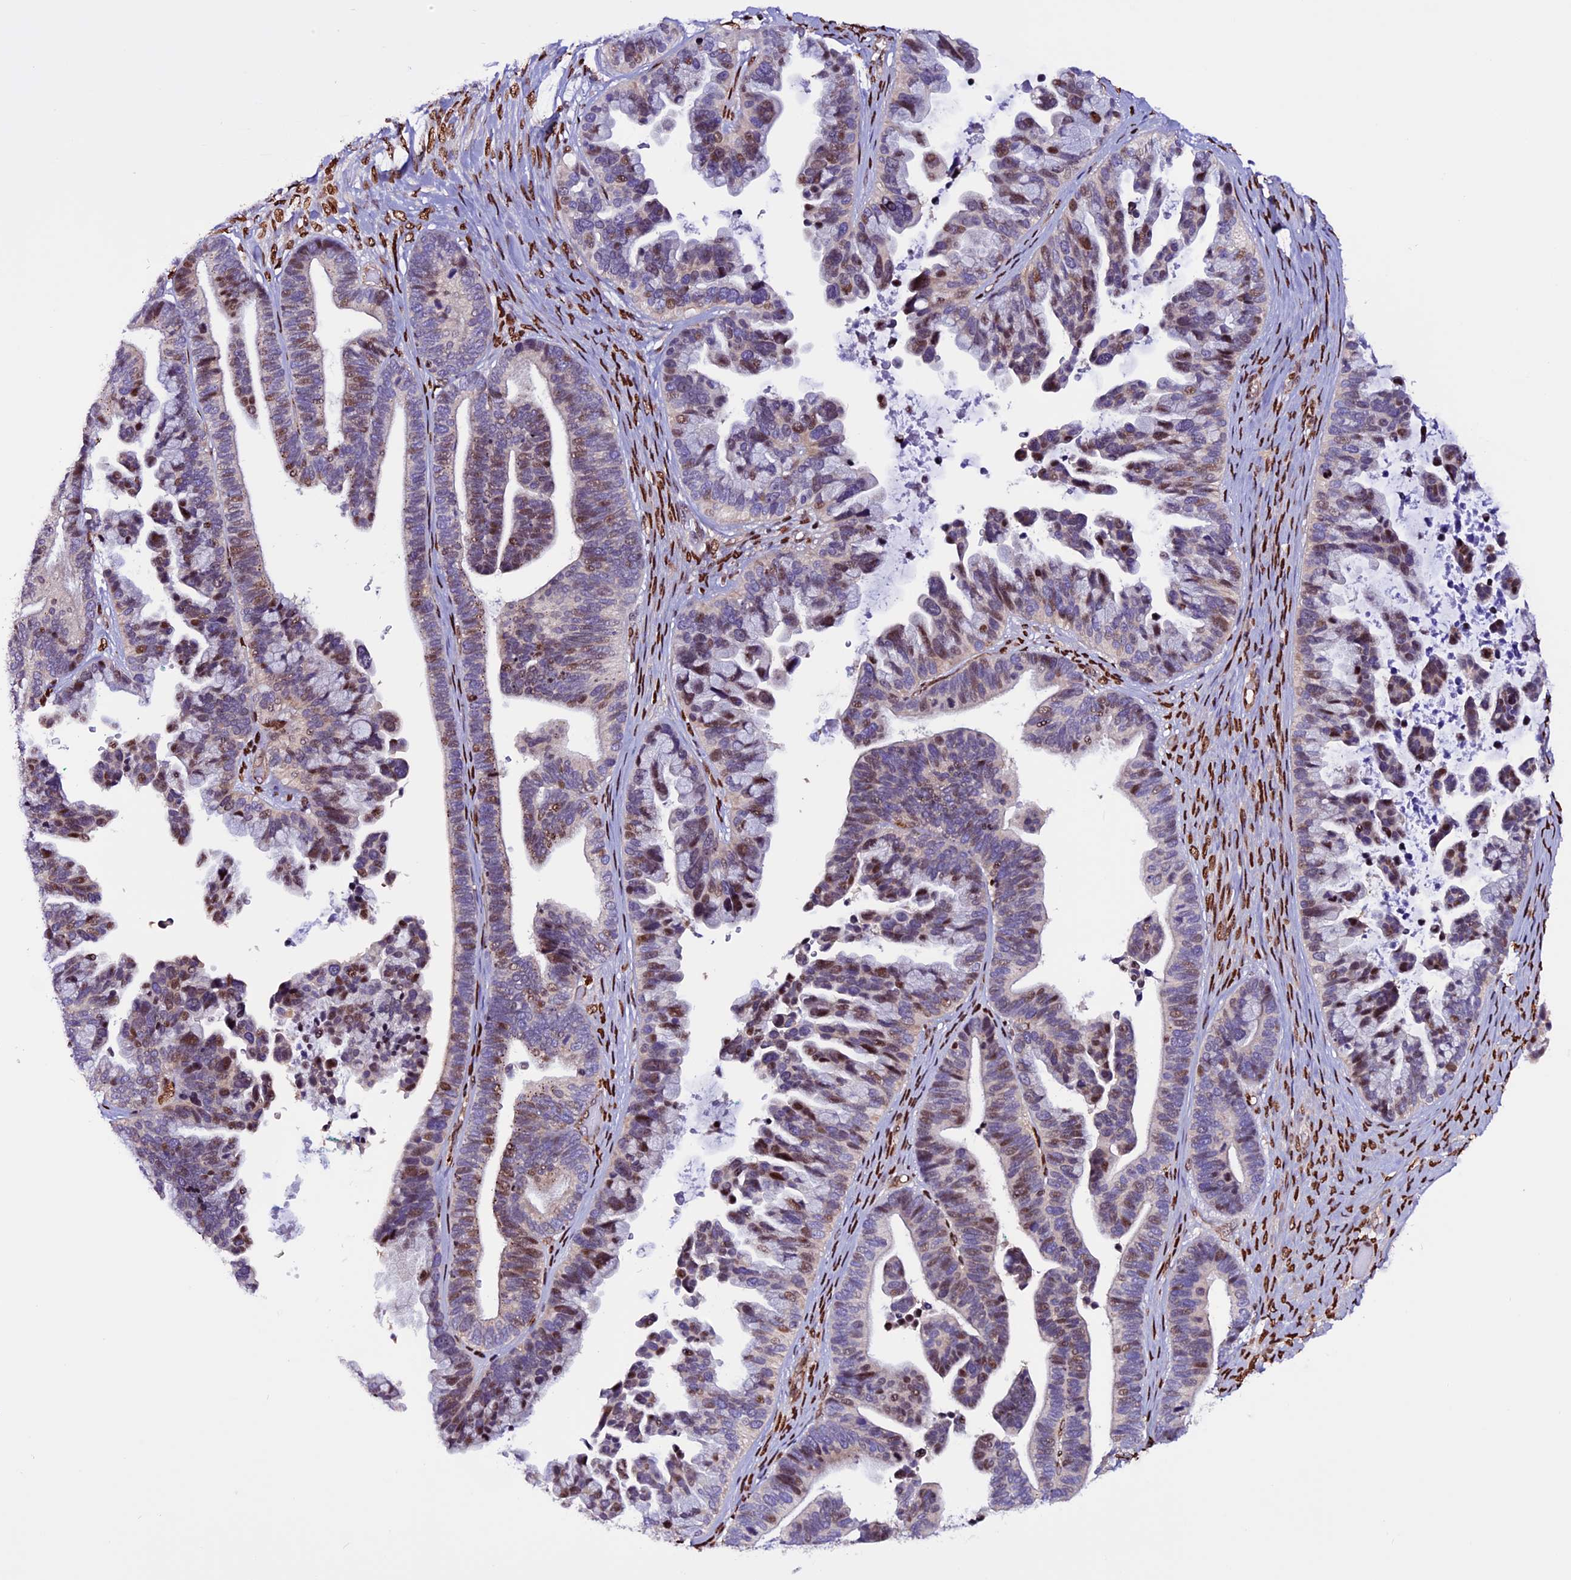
{"staining": {"intensity": "moderate", "quantity": "25%-75%", "location": "nuclear"}, "tissue": "ovarian cancer", "cell_type": "Tumor cells", "image_type": "cancer", "snomed": [{"axis": "morphology", "description": "Cystadenocarcinoma, serous, NOS"}, {"axis": "topography", "description": "Ovary"}], "caption": "Ovarian cancer (serous cystadenocarcinoma) stained with a brown dye reveals moderate nuclear positive staining in about 25%-75% of tumor cells.", "gene": "RINL", "patient": {"sex": "female", "age": 56}}